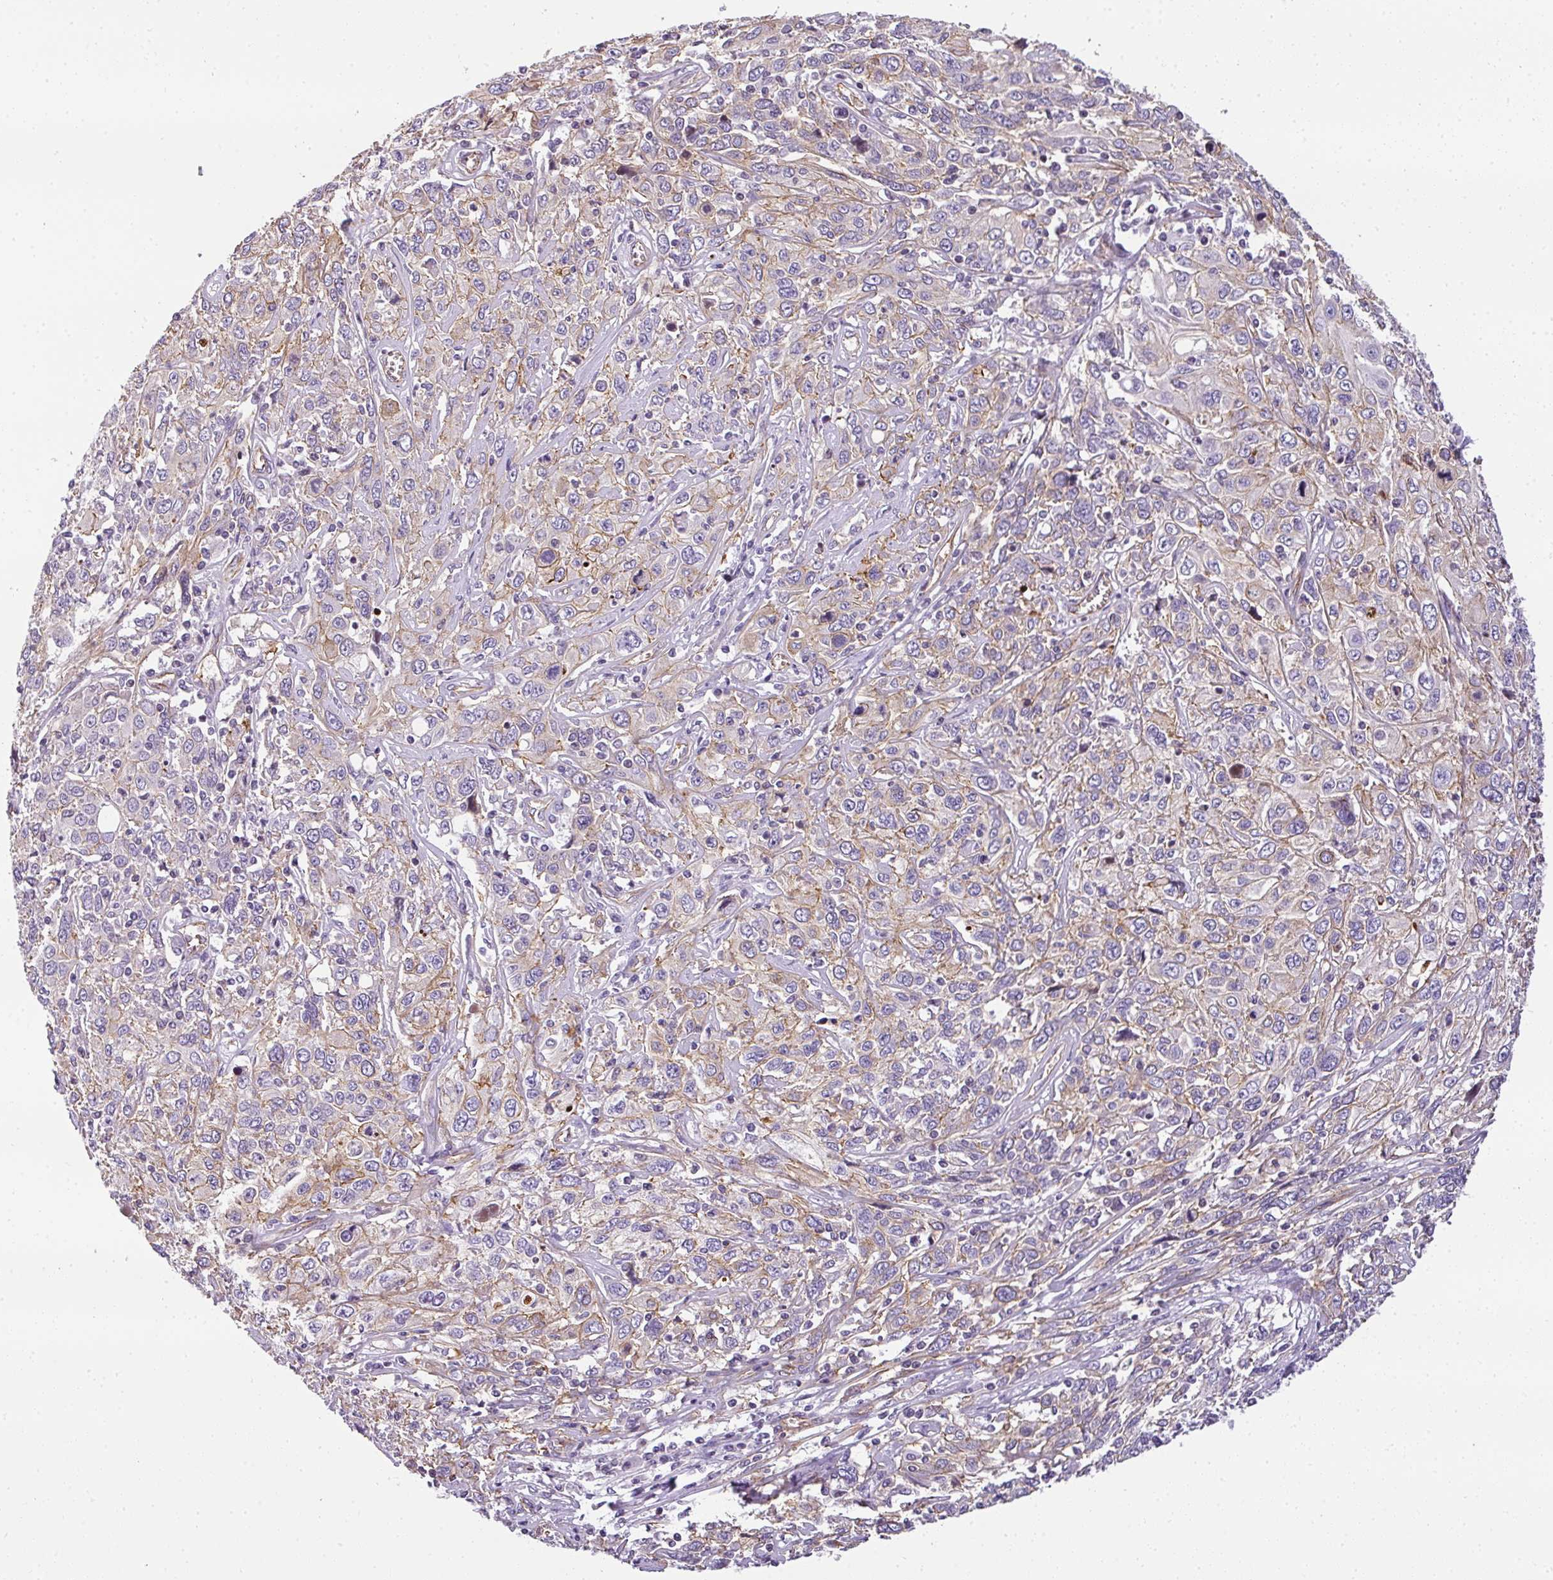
{"staining": {"intensity": "moderate", "quantity": "25%-75%", "location": "cytoplasmic/membranous"}, "tissue": "cervical cancer", "cell_type": "Tumor cells", "image_type": "cancer", "snomed": [{"axis": "morphology", "description": "Squamous cell carcinoma, NOS"}, {"axis": "topography", "description": "Cervix"}], "caption": "A brown stain labels moderate cytoplasmic/membranous expression of a protein in squamous cell carcinoma (cervical) tumor cells.", "gene": "OR11H4", "patient": {"sex": "female", "age": 46}}